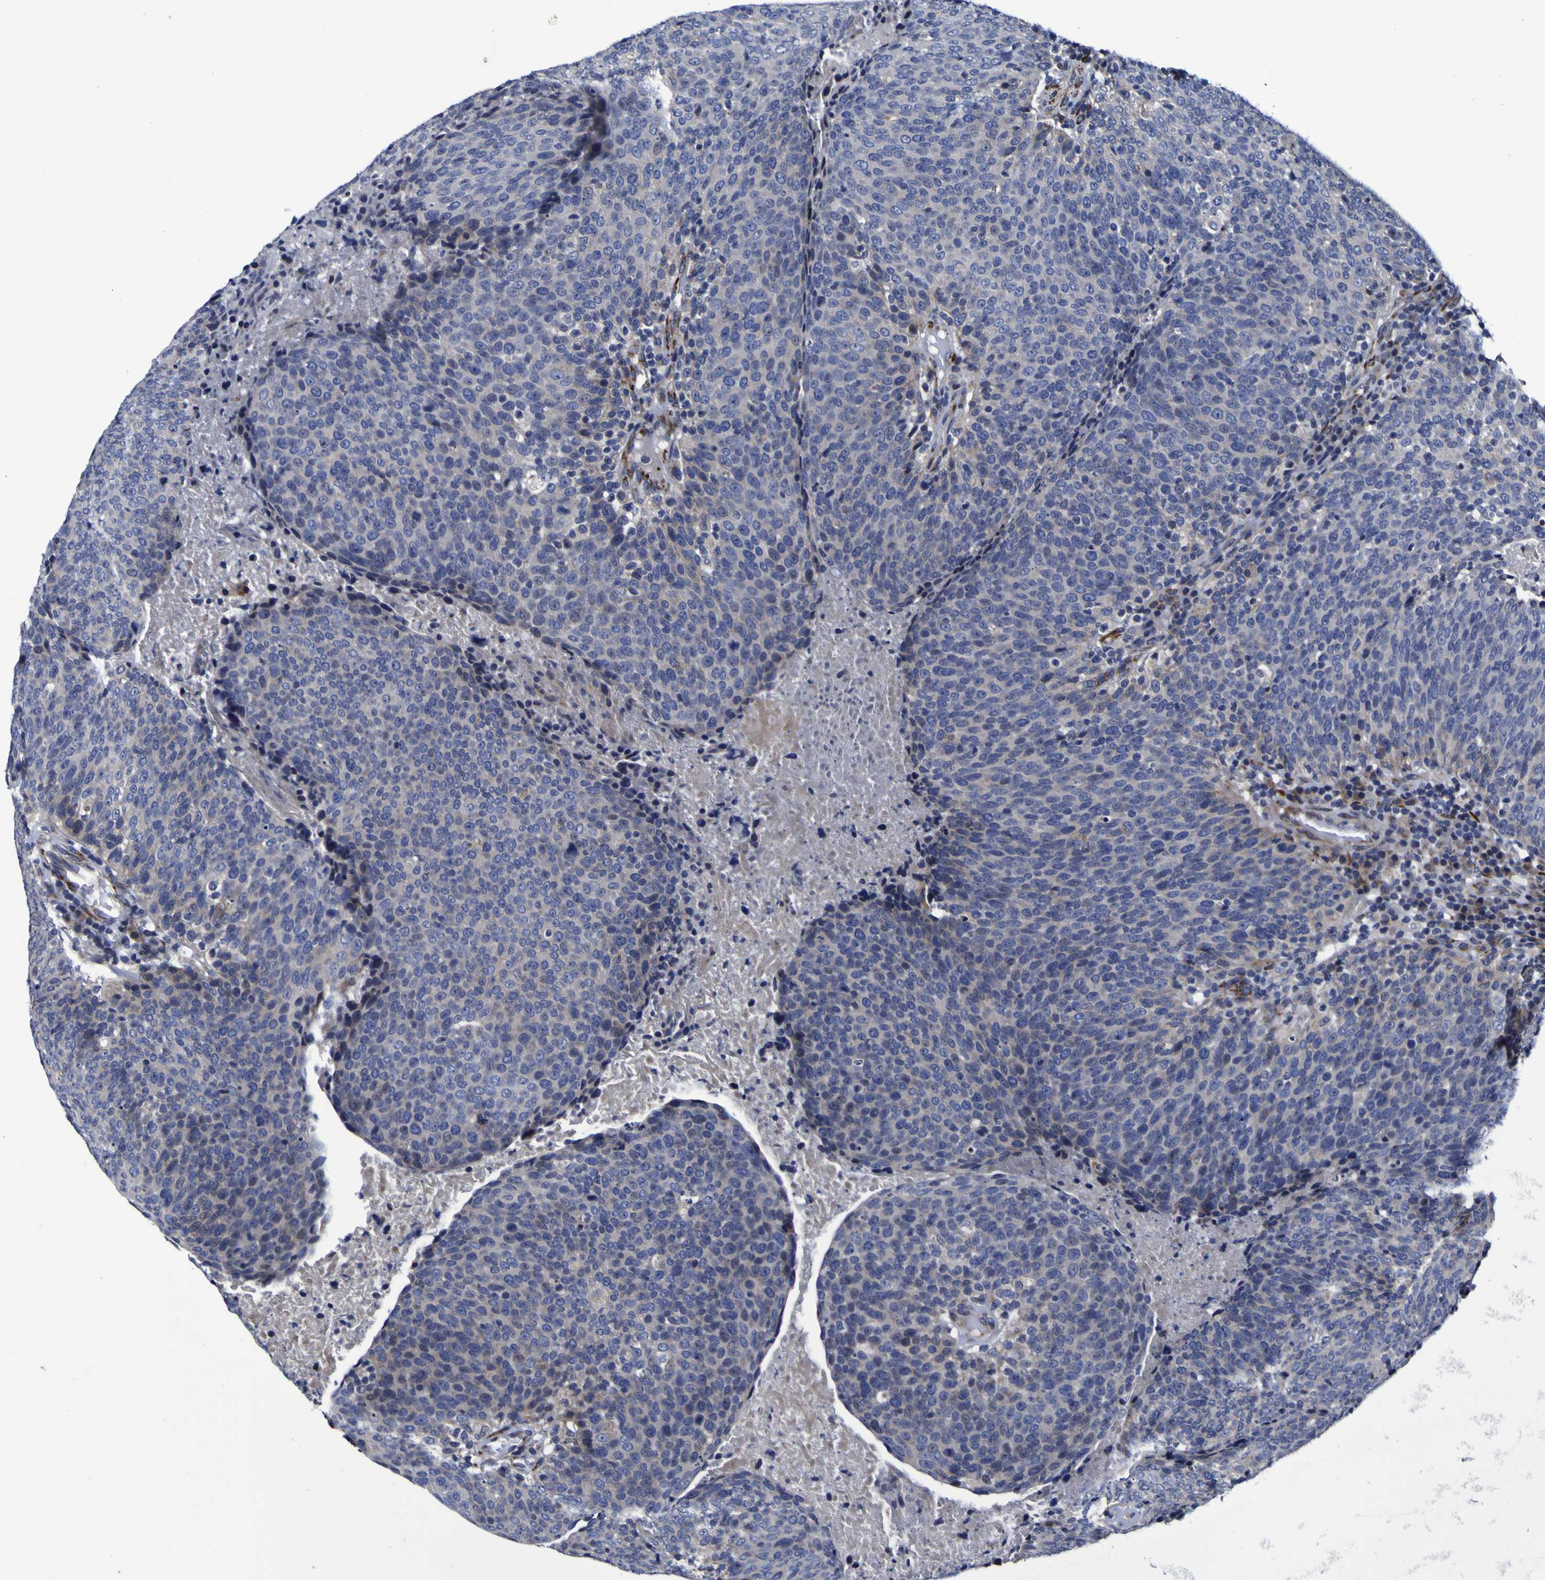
{"staining": {"intensity": "negative", "quantity": "none", "location": "none"}, "tissue": "head and neck cancer", "cell_type": "Tumor cells", "image_type": "cancer", "snomed": [{"axis": "morphology", "description": "Squamous cell carcinoma, NOS"}, {"axis": "morphology", "description": "Squamous cell carcinoma, metastatic, NOS"}, {"axis": "topography", "description": "Lymph node"}, {"axis": "topography", "description": "Head-Neck"}], "caption": "High magnification brightfield microscopy of head and neck squamous cell carcinoma stained with DAB (brown) and counterstained with hematoxylin (blue): tumor cells show no significant expression. The staining is performed using DAB brown chromogen with nuclei counter-stained in using hematoxylin.", "gene": "P3H1", "patient": {"sex": "male", "age": 62}}